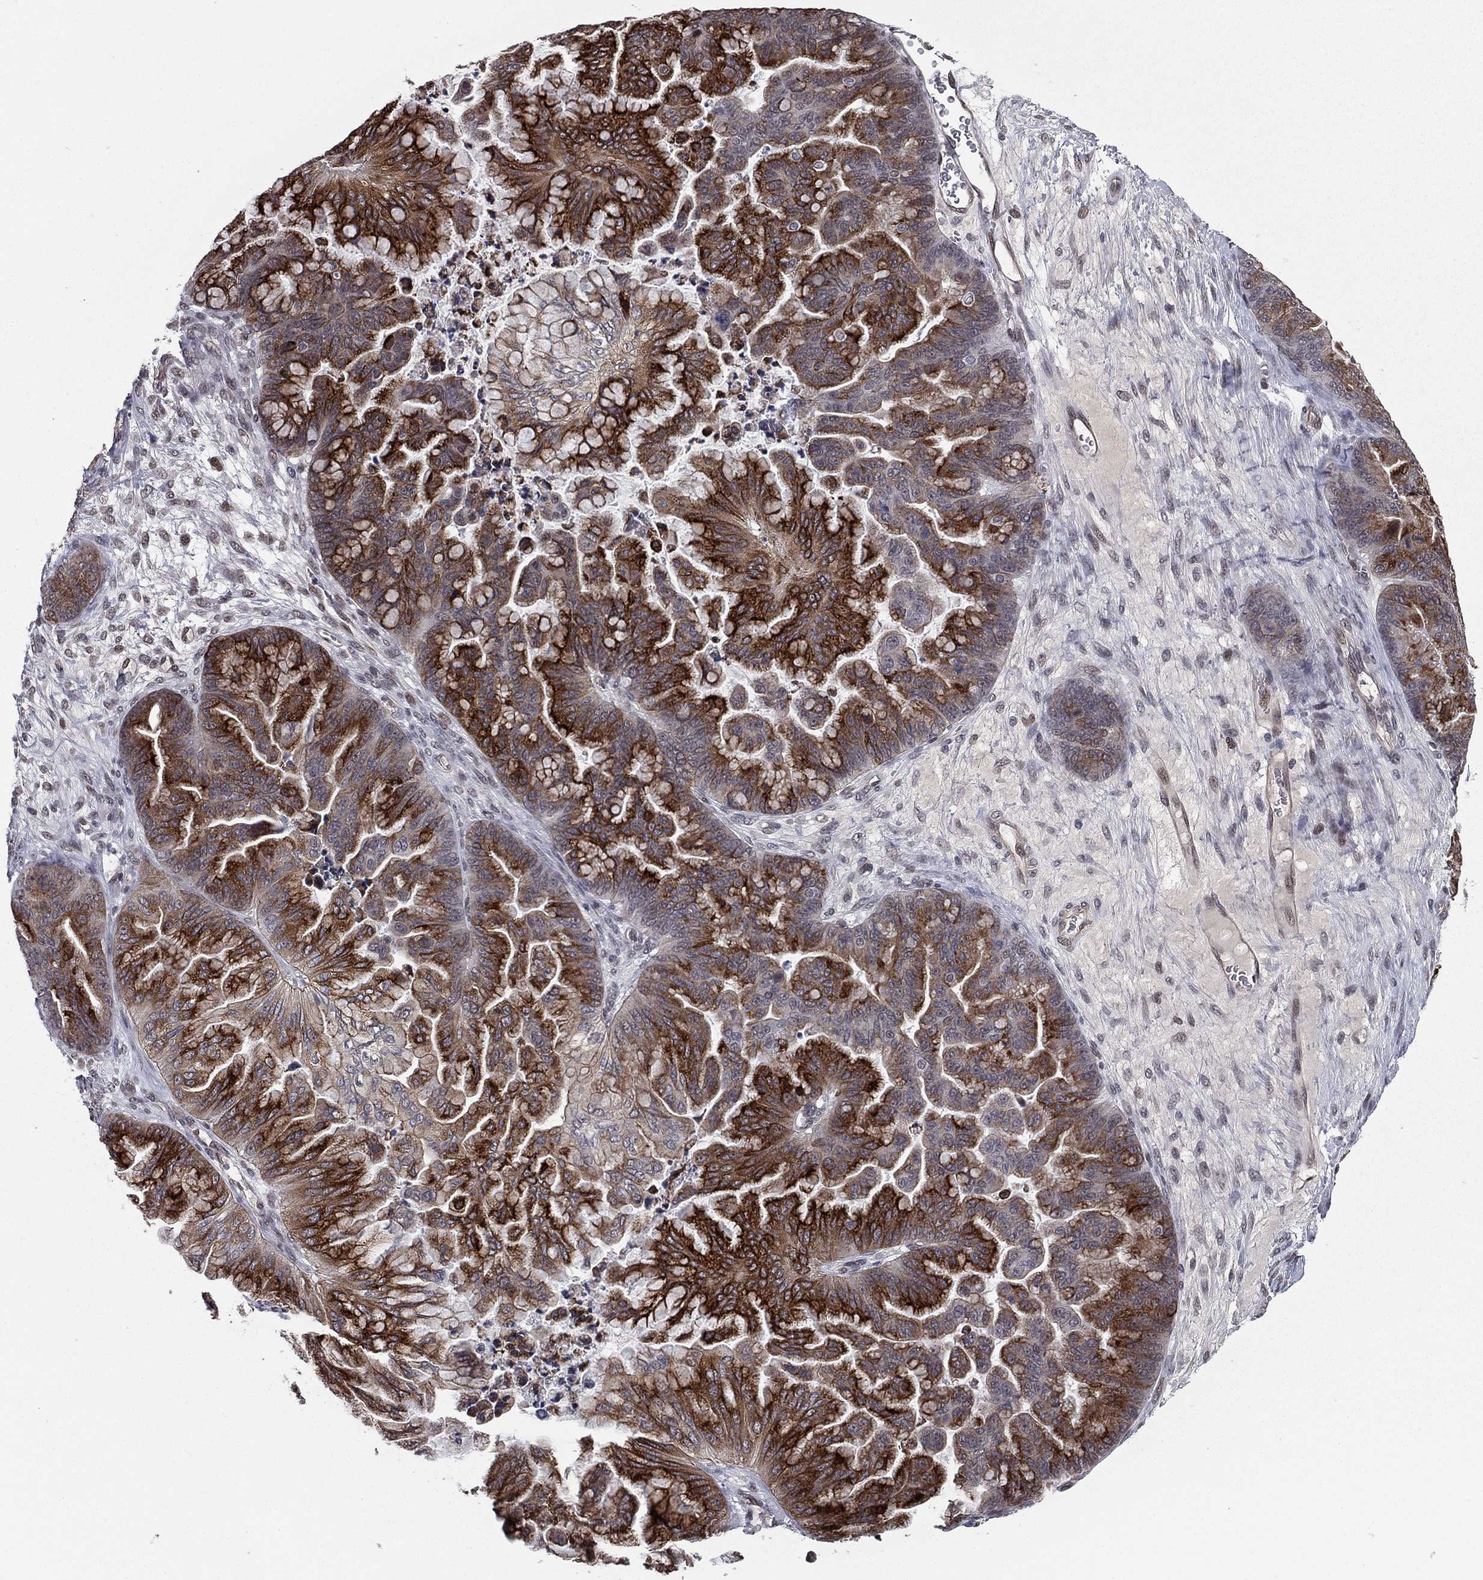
{"staining": {"intensity": "strong", "quantity": "25%-75%", "location": "cytoplasmic/membranous"}, "tissue": "ovarian cancer", "cell_type": "Tumor cells", "image_type": "cancer", "snomed": [{"axis": "morphology", "description": "Cystadenocarcinoma, mucinous, NOS"}, {"axis": "topography", "description": "Ovary"}], "caption": "Immunohistochemistry (IHC) histopathology image of neoplastic tissue: human mucinous cystadenocarcinoma (ovarian) stained using immunohistochemistry (IHC) displays high levels of strong protein expression localized specifically in the cytoplasmic/membranous of tumor cells, appearing as a cytoplasmic/membranous brown color.", "gene": "RARB", "patient": {"sex": "female", "age": 67}}